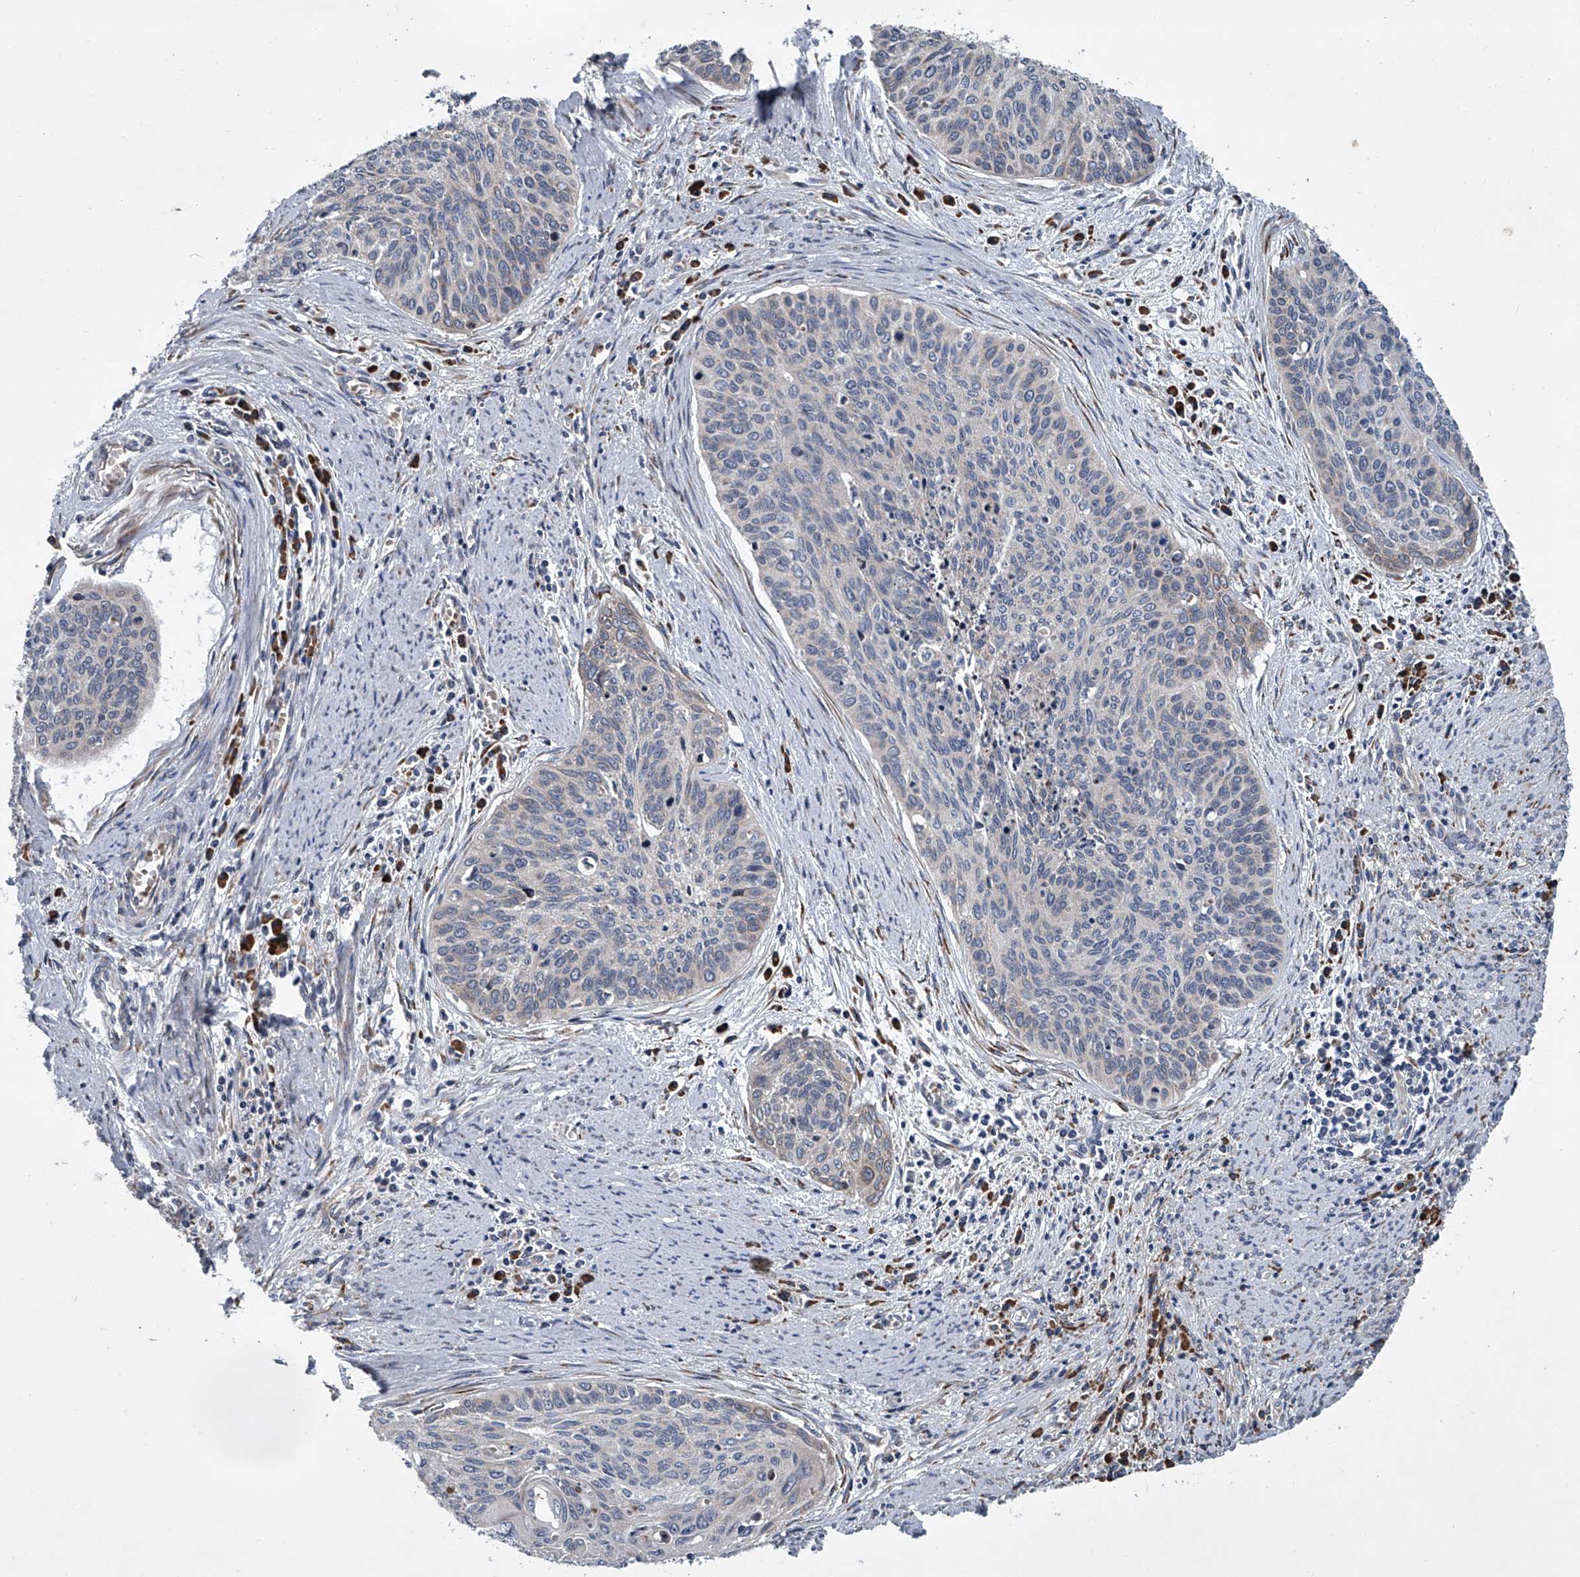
{"staining": {"intensity": "negative", "quantity": "none", "location": "none"}, "tissue": "cervical cancer", "cell_type": "Tumor cells", "image_type": "cancer", "snomed": [{"axis": "morphology", "description": "Squamous cell carcinoma, NOS"}, {"axis": "topography", "description": "Cervix"}], "caption": "A high-resolution micrograph shows immunohistochemistry (IHC) staining of cervical cancer, which demonstrates no significant staining in tumor cells.", "gene": "ABCG1", "patient": {"sex": "female", "age": 55}}